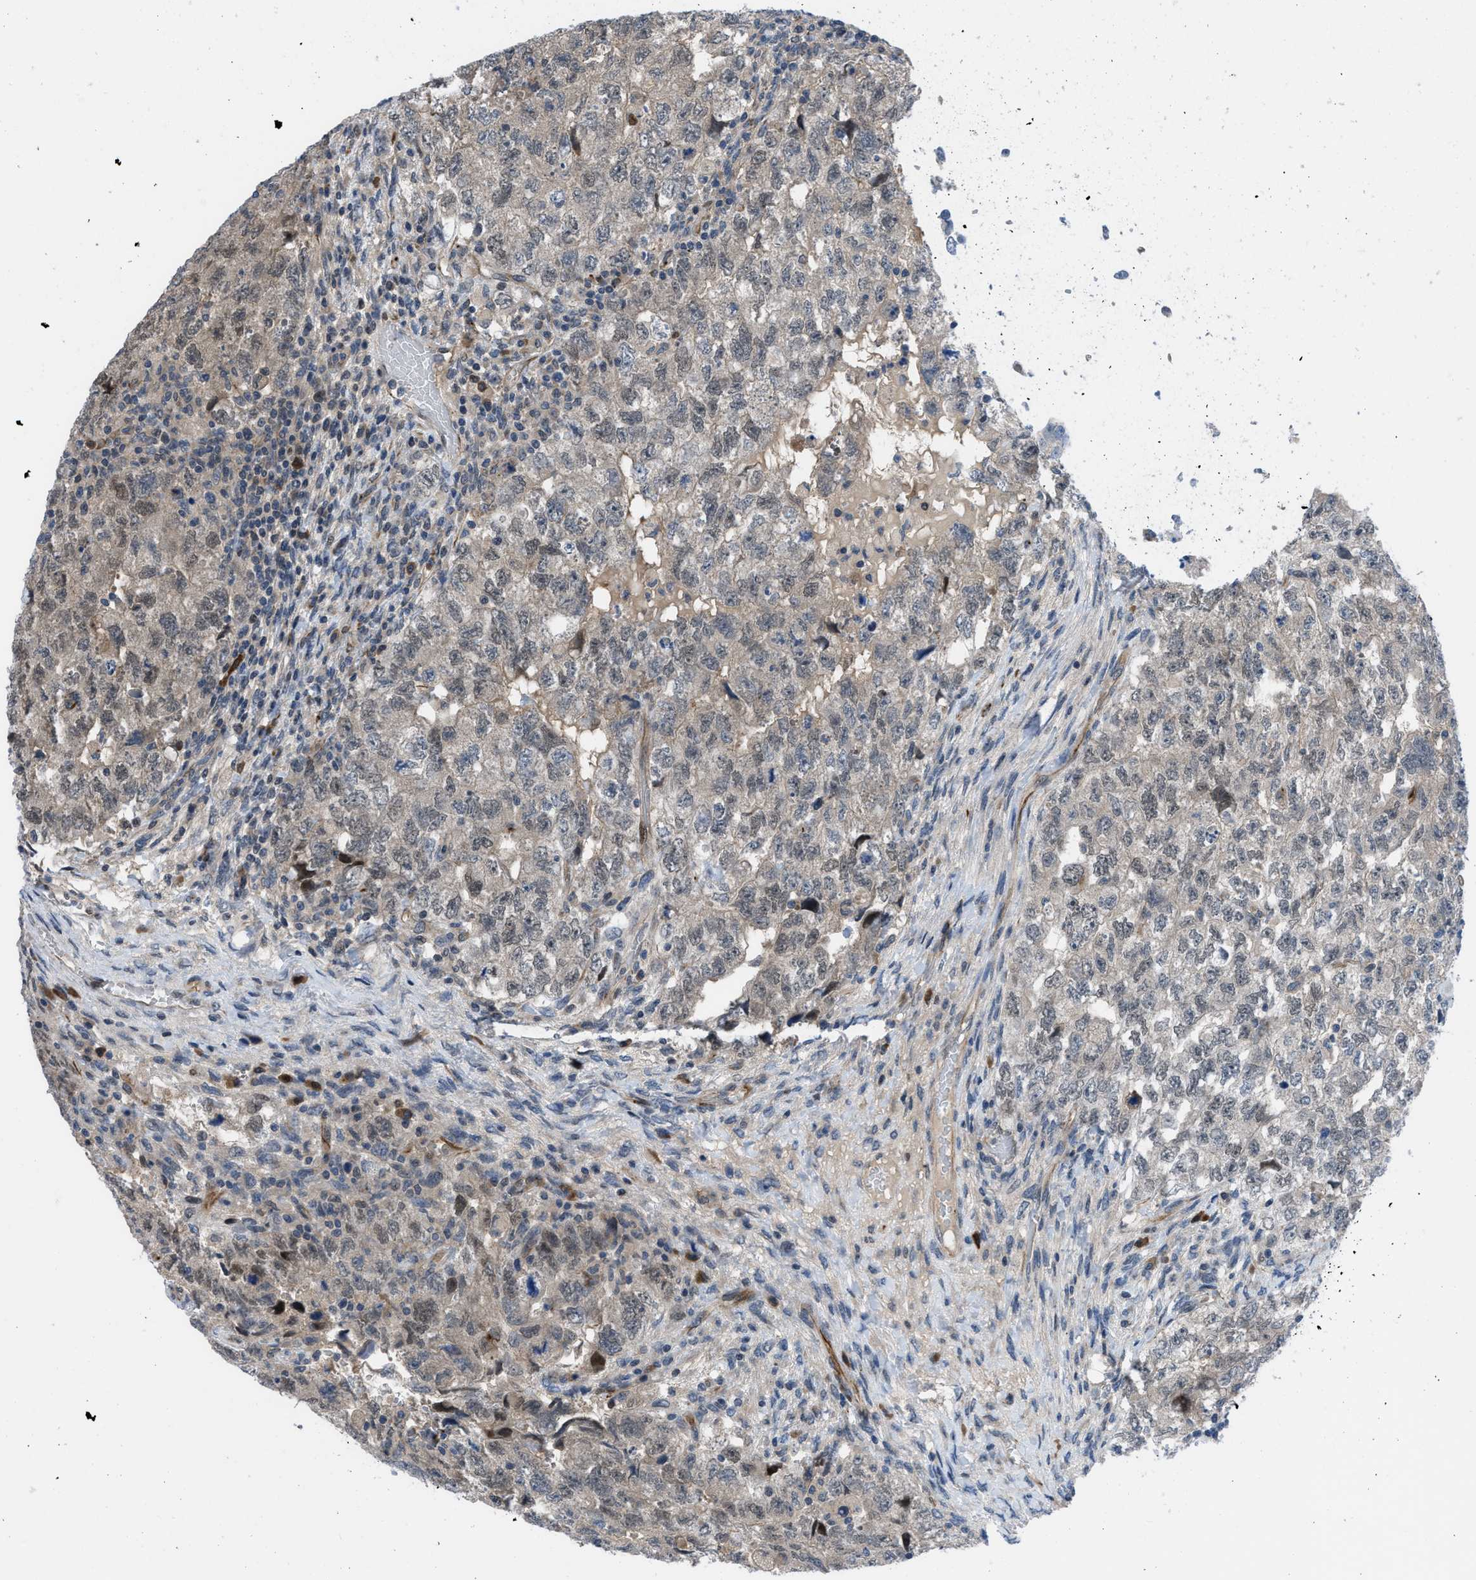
{"staining": {"intensity": "negative", "quantity": "none", "location": "none"}, "tissue": "testis cancer", "cell_type": "Tumor cells", "image_type": "cancer", "snomed": [{"axis": "morphology", "description": "Carcinoma, Embryonal, NOS"}, {"axis": "topography", "description": "Testis"}], "caption": "Testis cancer (embryonal carcinoma) was stained to show a protein in brown. There is no significant positivity in tumor cells.", "gene": "IL17RE", "patient": {"sex": "male", "age": 36}}